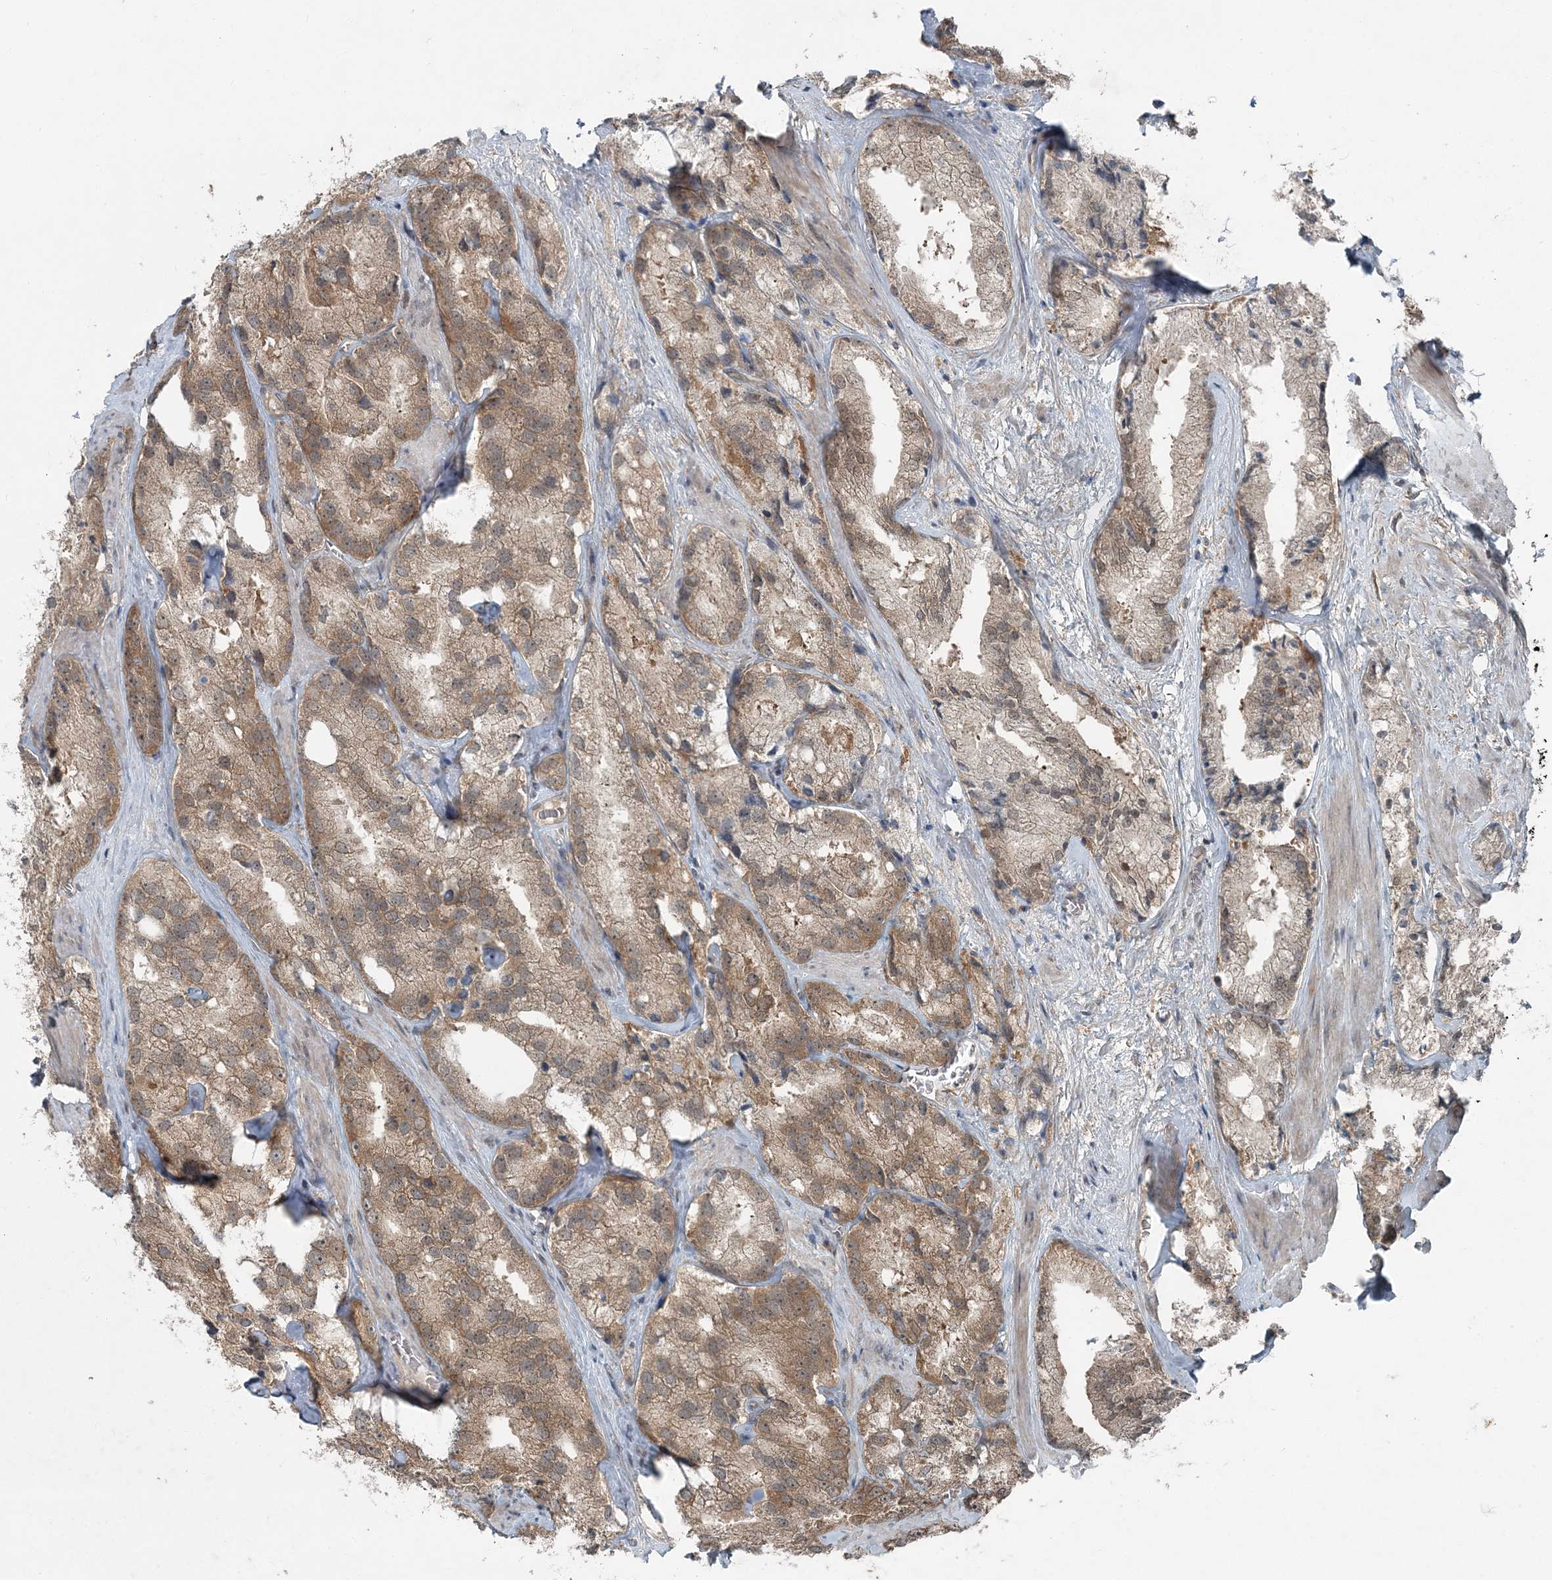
{"staining": {"intensity": "moderate", "quantity": "25%-75%", "location": "cytoplasmic/membranous"}, "tissue": "prostate cancer", "cell_type": "Tumor cells", "image_type": "cancer", "snomed": [{"axis": "morphology", "description": "Adenocarcinoma, High grade"}, {"axis": "topography", "description": "Prostate"}], "caption": "Immunohistochemistry (IHC) histopathology image of prostate cancer stained for a protein (brown), which exhibits medium levels of moderate cytoplasmic/membranous expression in approximately 25%-75% of tumor cells.", "gene": "FBXL17", "patient": {"sex": "male", "age": 66}}